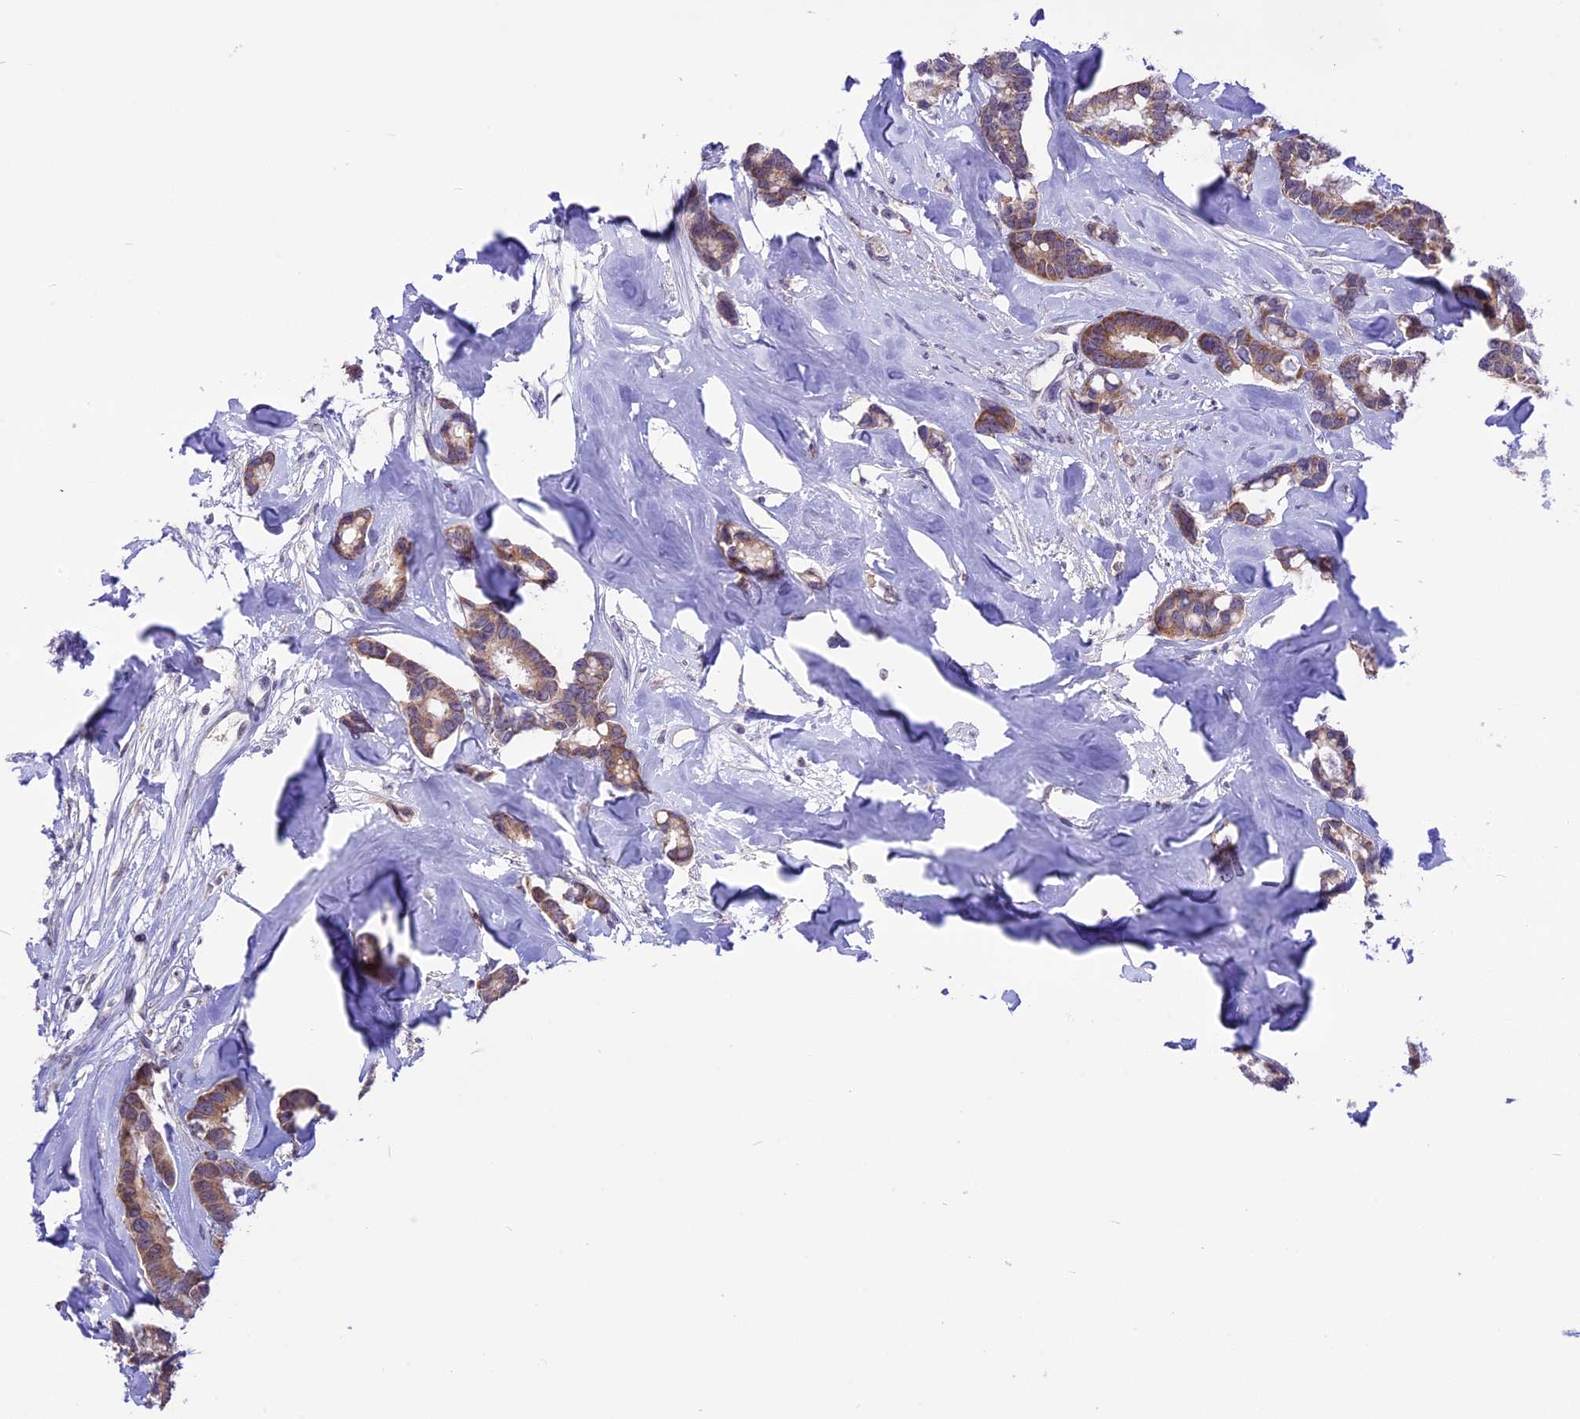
{"staining": {"intensity": "moderate", "quantity": ">75%", "location": "cytoplasmic/membranous"}, "tissue": "breast cancer", "cell_type": "Tumor cells", "image_type": "cancer", "snomed": [{"axis": "morphology", "description": "Duct carcinoma"}, {"axis": "topography", "description": "Breast"}], "caption": "A medium amount of moderate cytoplasmic/membranous staining is present in about >75% of tumor cells in breast cancer (invasive ductal carcinoma) tissue.", "gene": "CMSS1", "patient": {"sex": "female", "age": 87}}